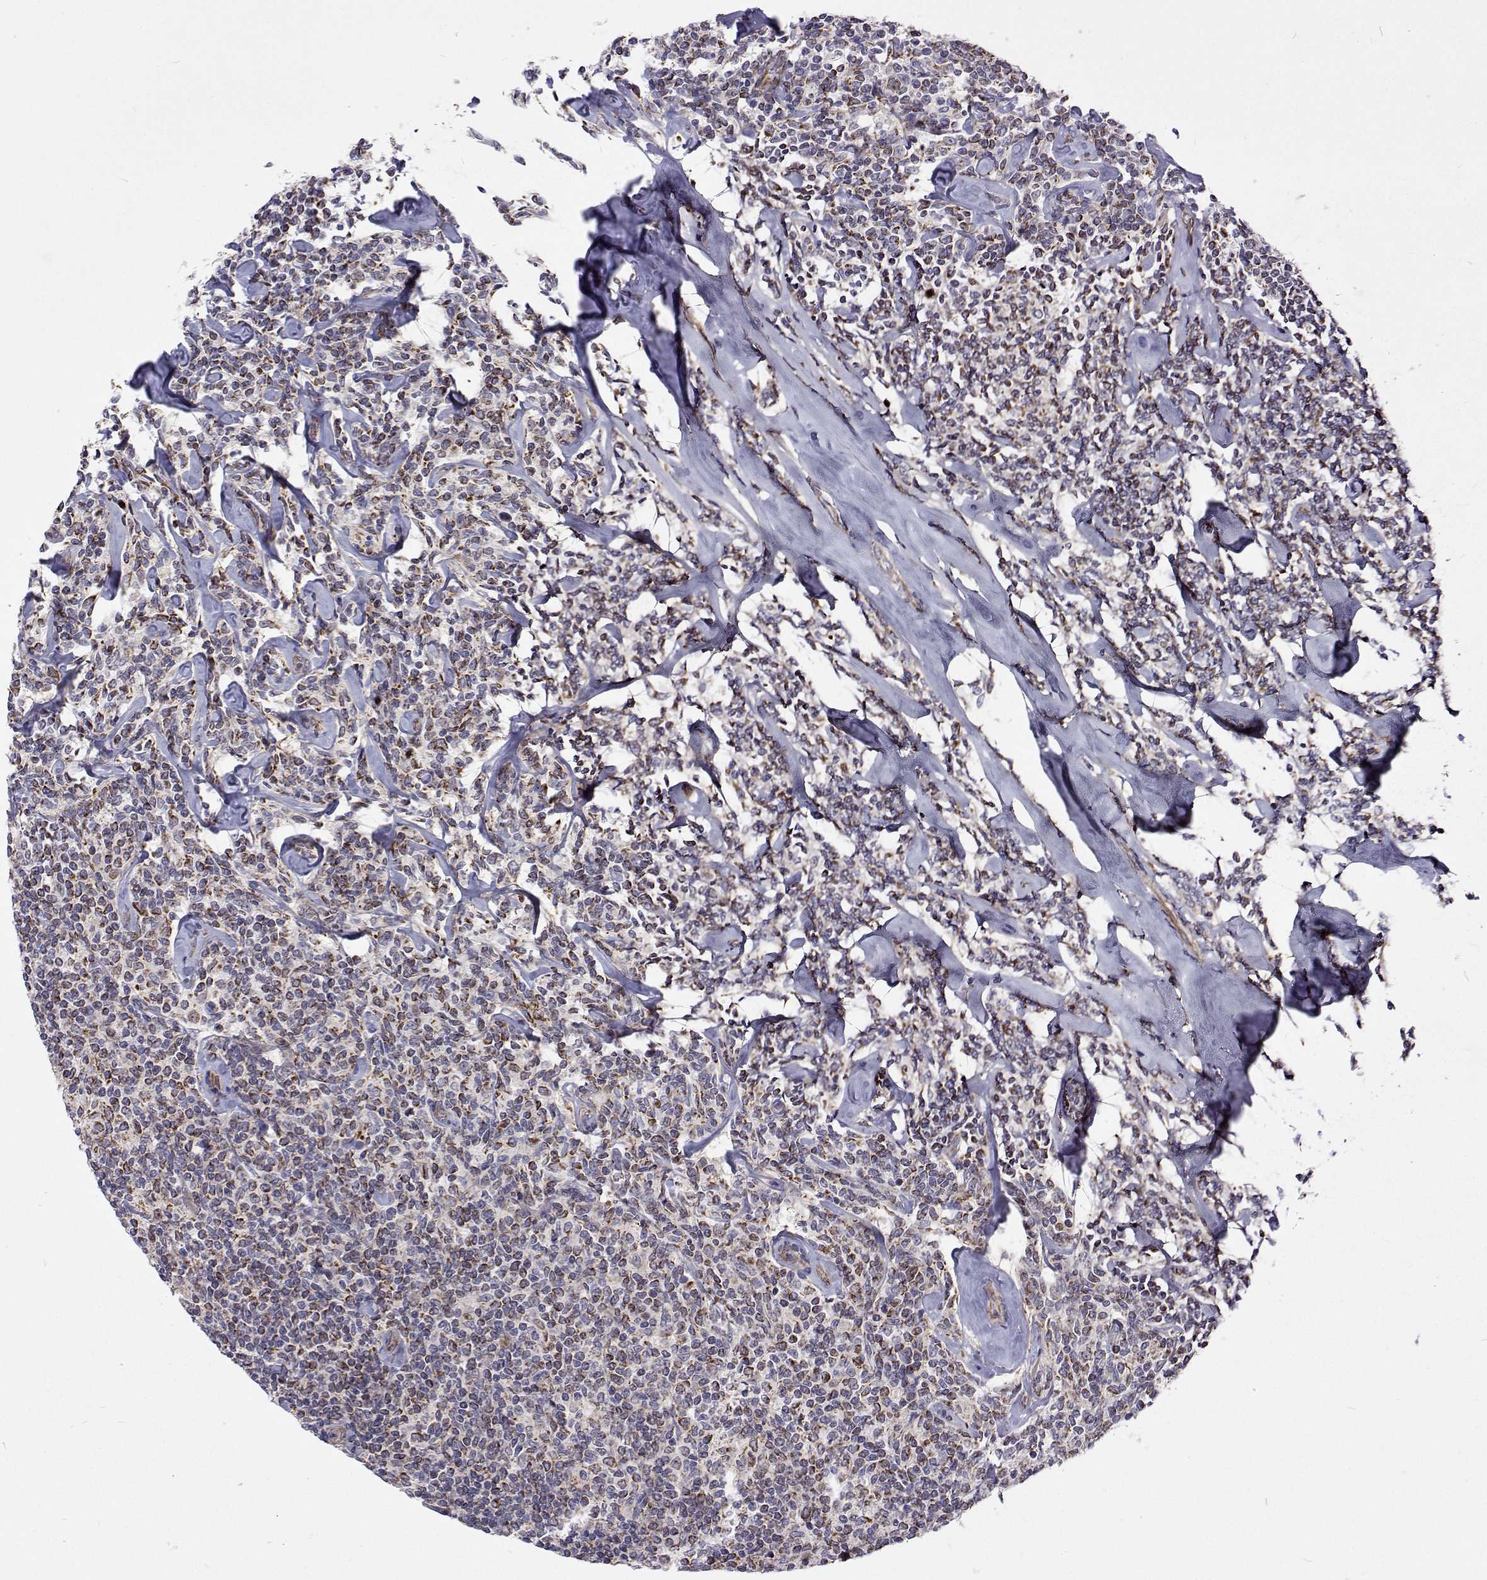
{"staining": {"intensity": "weak", "quantity": "25%-75%", "location": "cytoplasmic/membranous"}, "tissue": "lymphoma", "cell_type": "Tumor cells", "image_type": "cancer", "snomed": [{"axis": "morphology", "description": "Malignant lymphoma, non-Hodgkin's type, Low grade"}, {"axis": "topography", "description": "Lymph node"}], "caption": "A high-resolution image shows immunohistochemistry staining of lymphoma, which exhibits weak cytoplasmic/membranous staining in about 25%-75% of tumor cells.", "gene": "DHTKD1", "patient": {"sex": "female", "age": 56}}